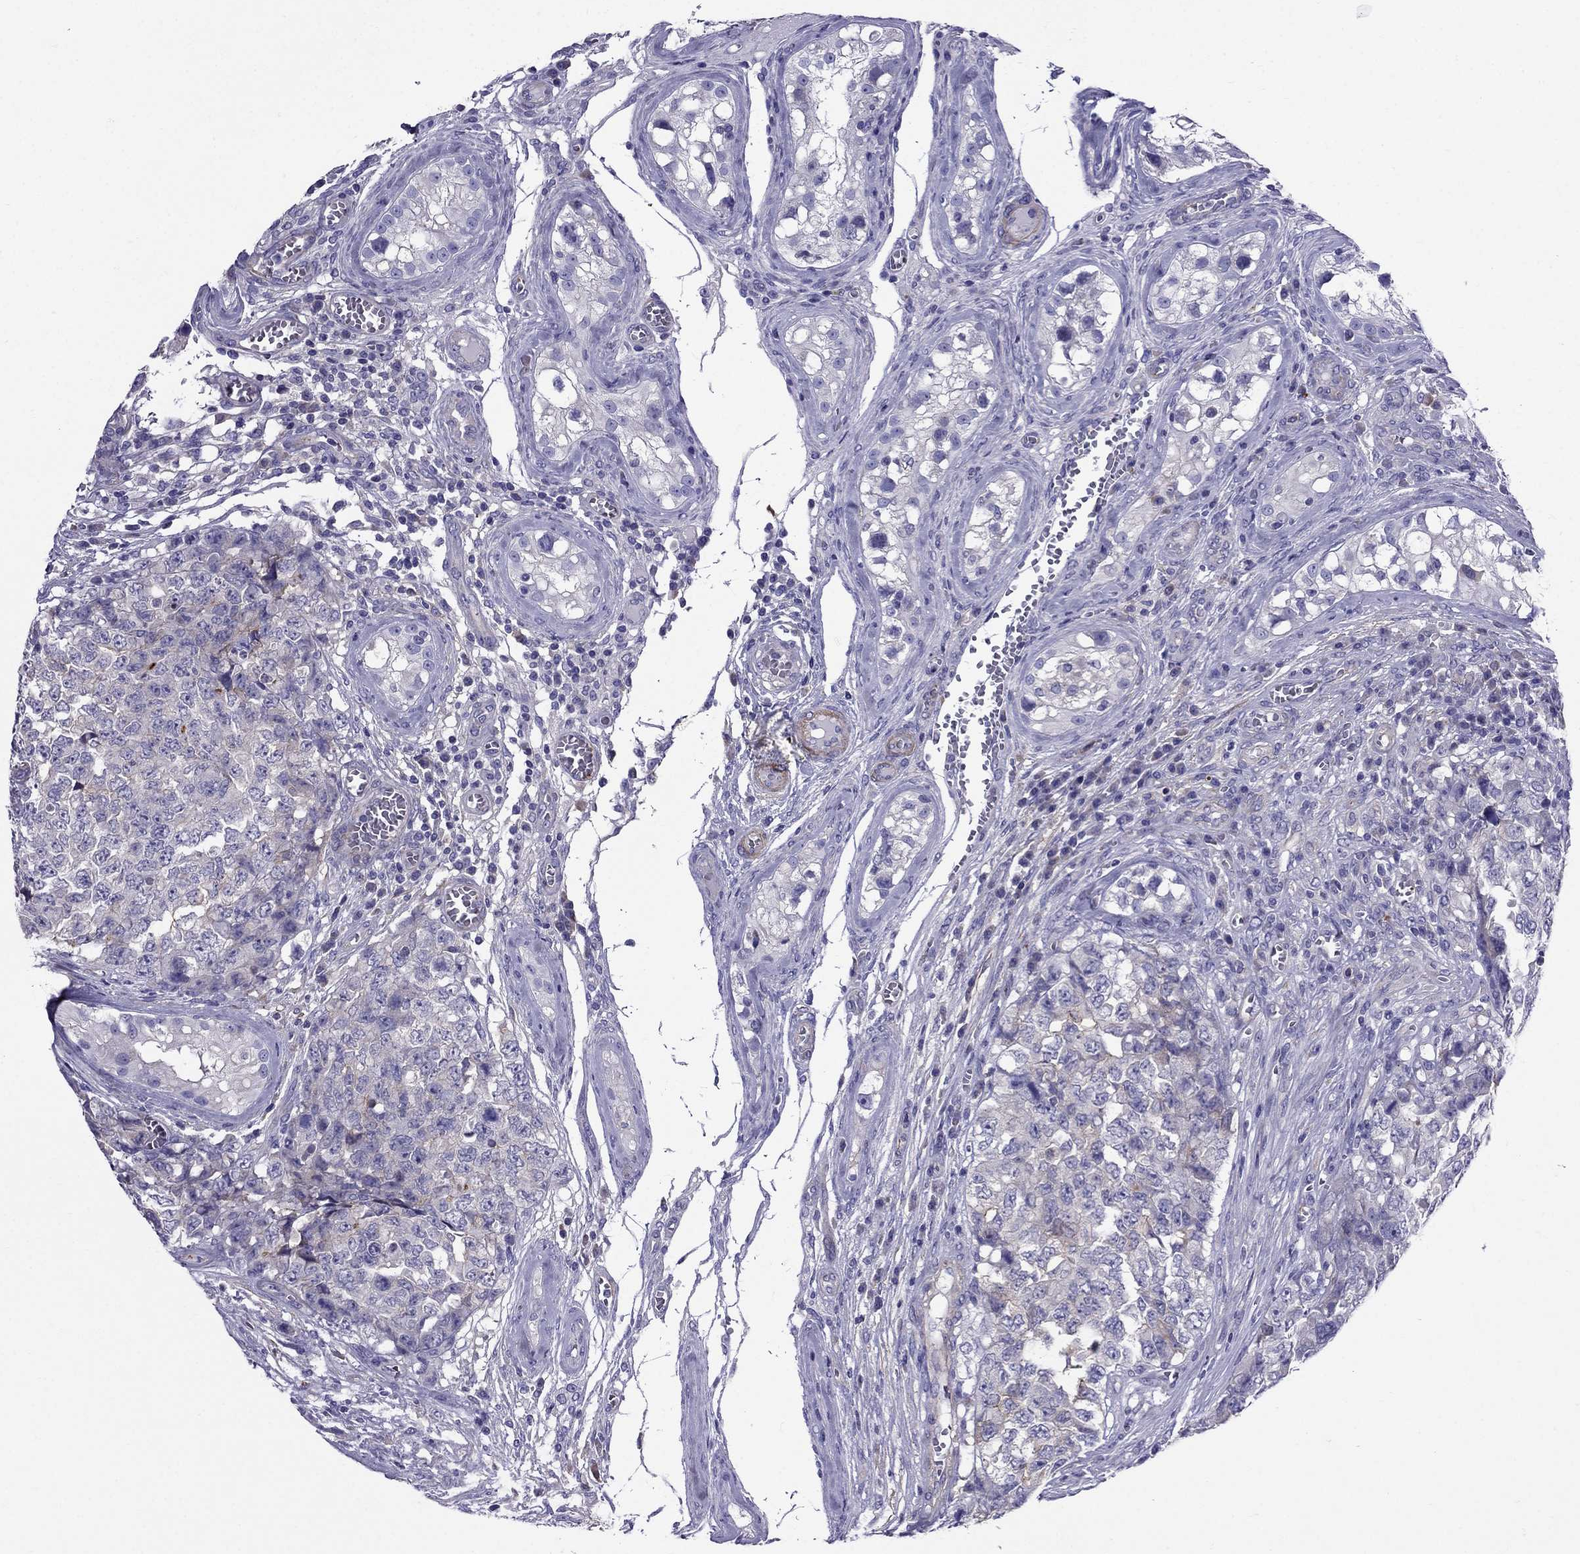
{"staining": {"intensity": "negative", "quantity": "none", "location": "none"}, "tissue": "testis cancer", "cell_type": "Tumor cells", "image_type": "cancer", "snomed": [{"axis": "morphology", "description": "Carcinoma, Embryonal, NOS"}, {"axis": "topography", "description": "Testis"}], "caption": "High magnification brightfield microscopy of testis embryonal carcinoma stained with DAB (3,3'-diaminobenzidine) (brown) and counterstained with hematoxylin (blue): tumor cells show no significant staining.", "gene": "GPR50", "patient": {"sex": "male", "age": 23}}